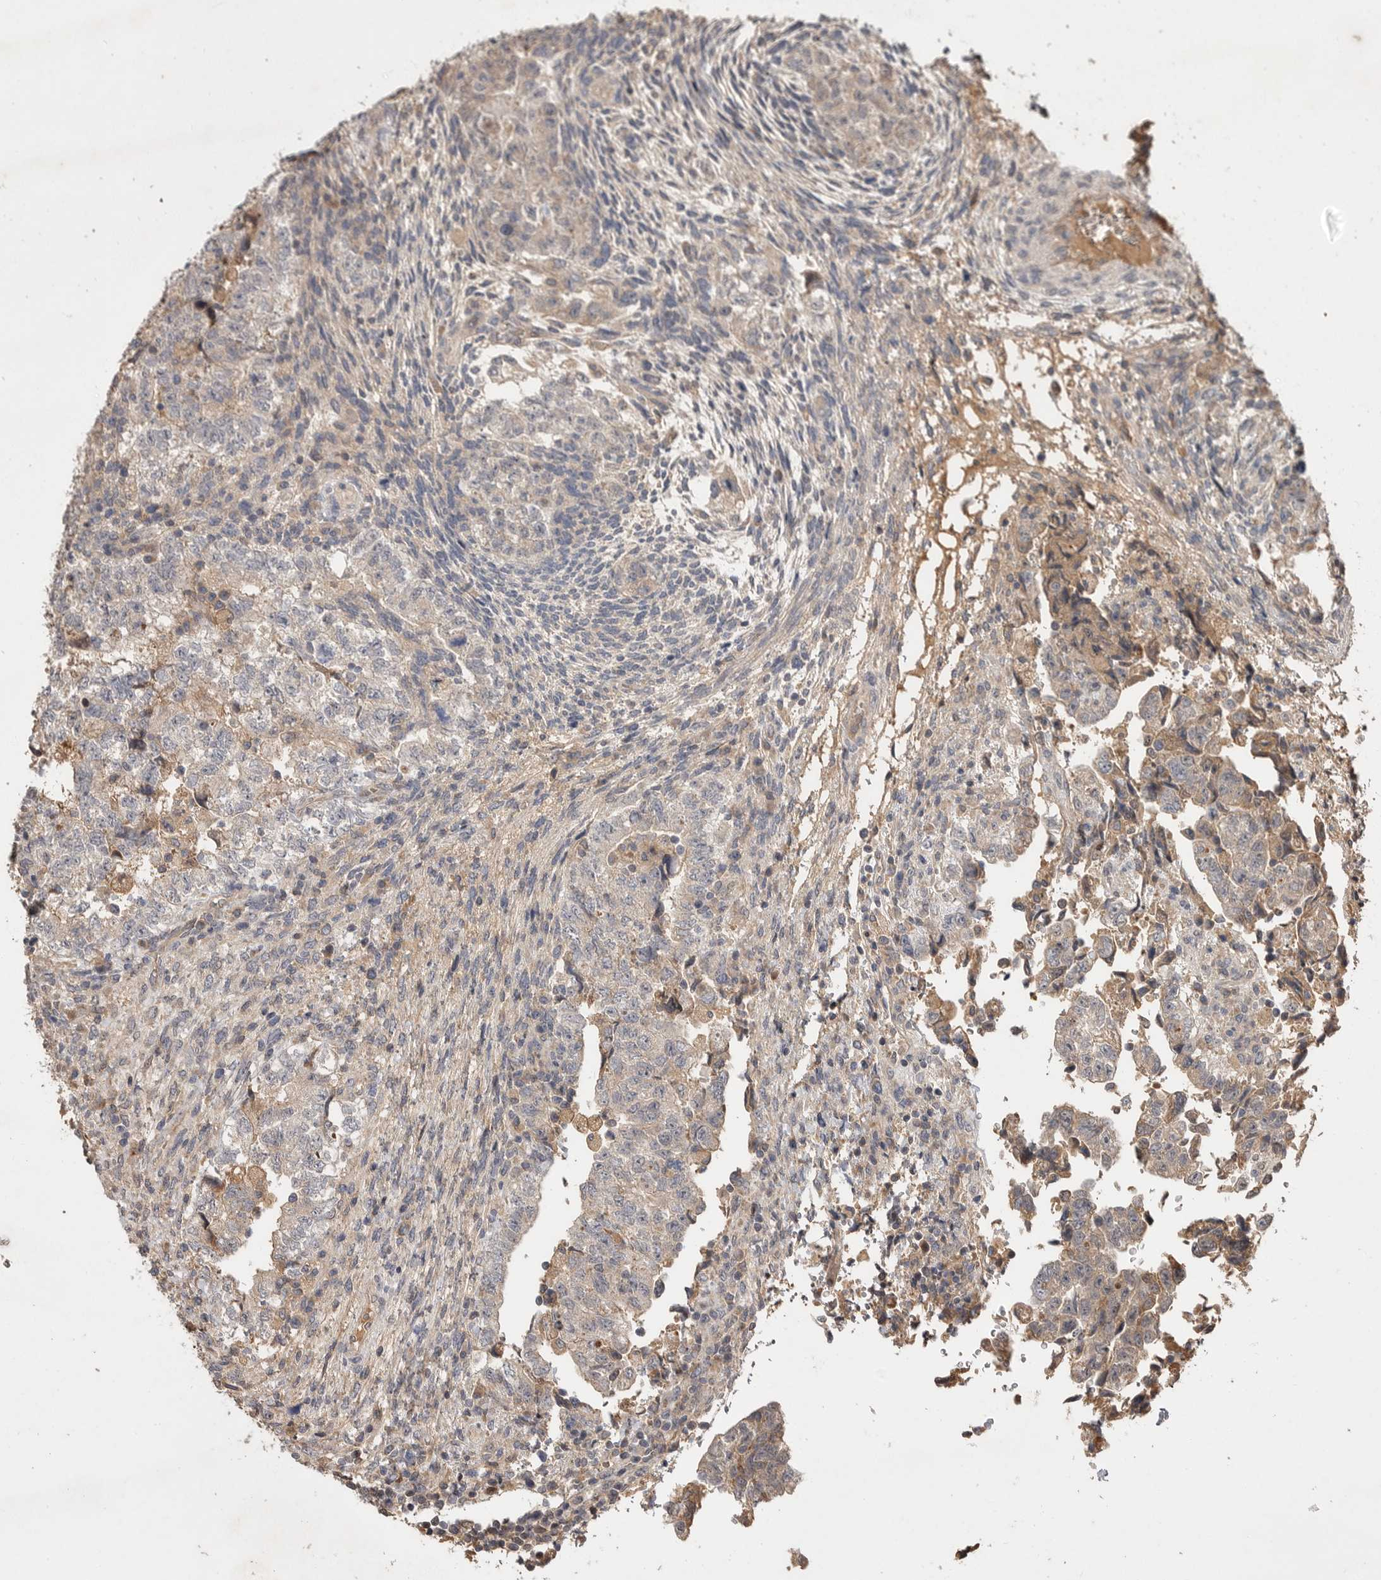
{"staining": {"intensity": "weak", "quantity": "<25%", "location": "cytoplasmic/membranous"}, "tissue": "testis cancer", "cell_type": "Tumor cells", "image_type": "cancer", "snomed": [{"axis": "morphology", "description": "Normal tissue, NOS"}, {"axis": "morphology", "description": "Carcinoma, Embryonal, NOS"}, {"axis": "topography", "description": "Testis"}], "caption": "High power microscopy micrograph of an immunohistochemistry (IHC) micrograph of testis cancer, revealing no significant expression in tumor cells.", "gene": "VN1R4", "patient": {"sex": "male", "age": 36}}